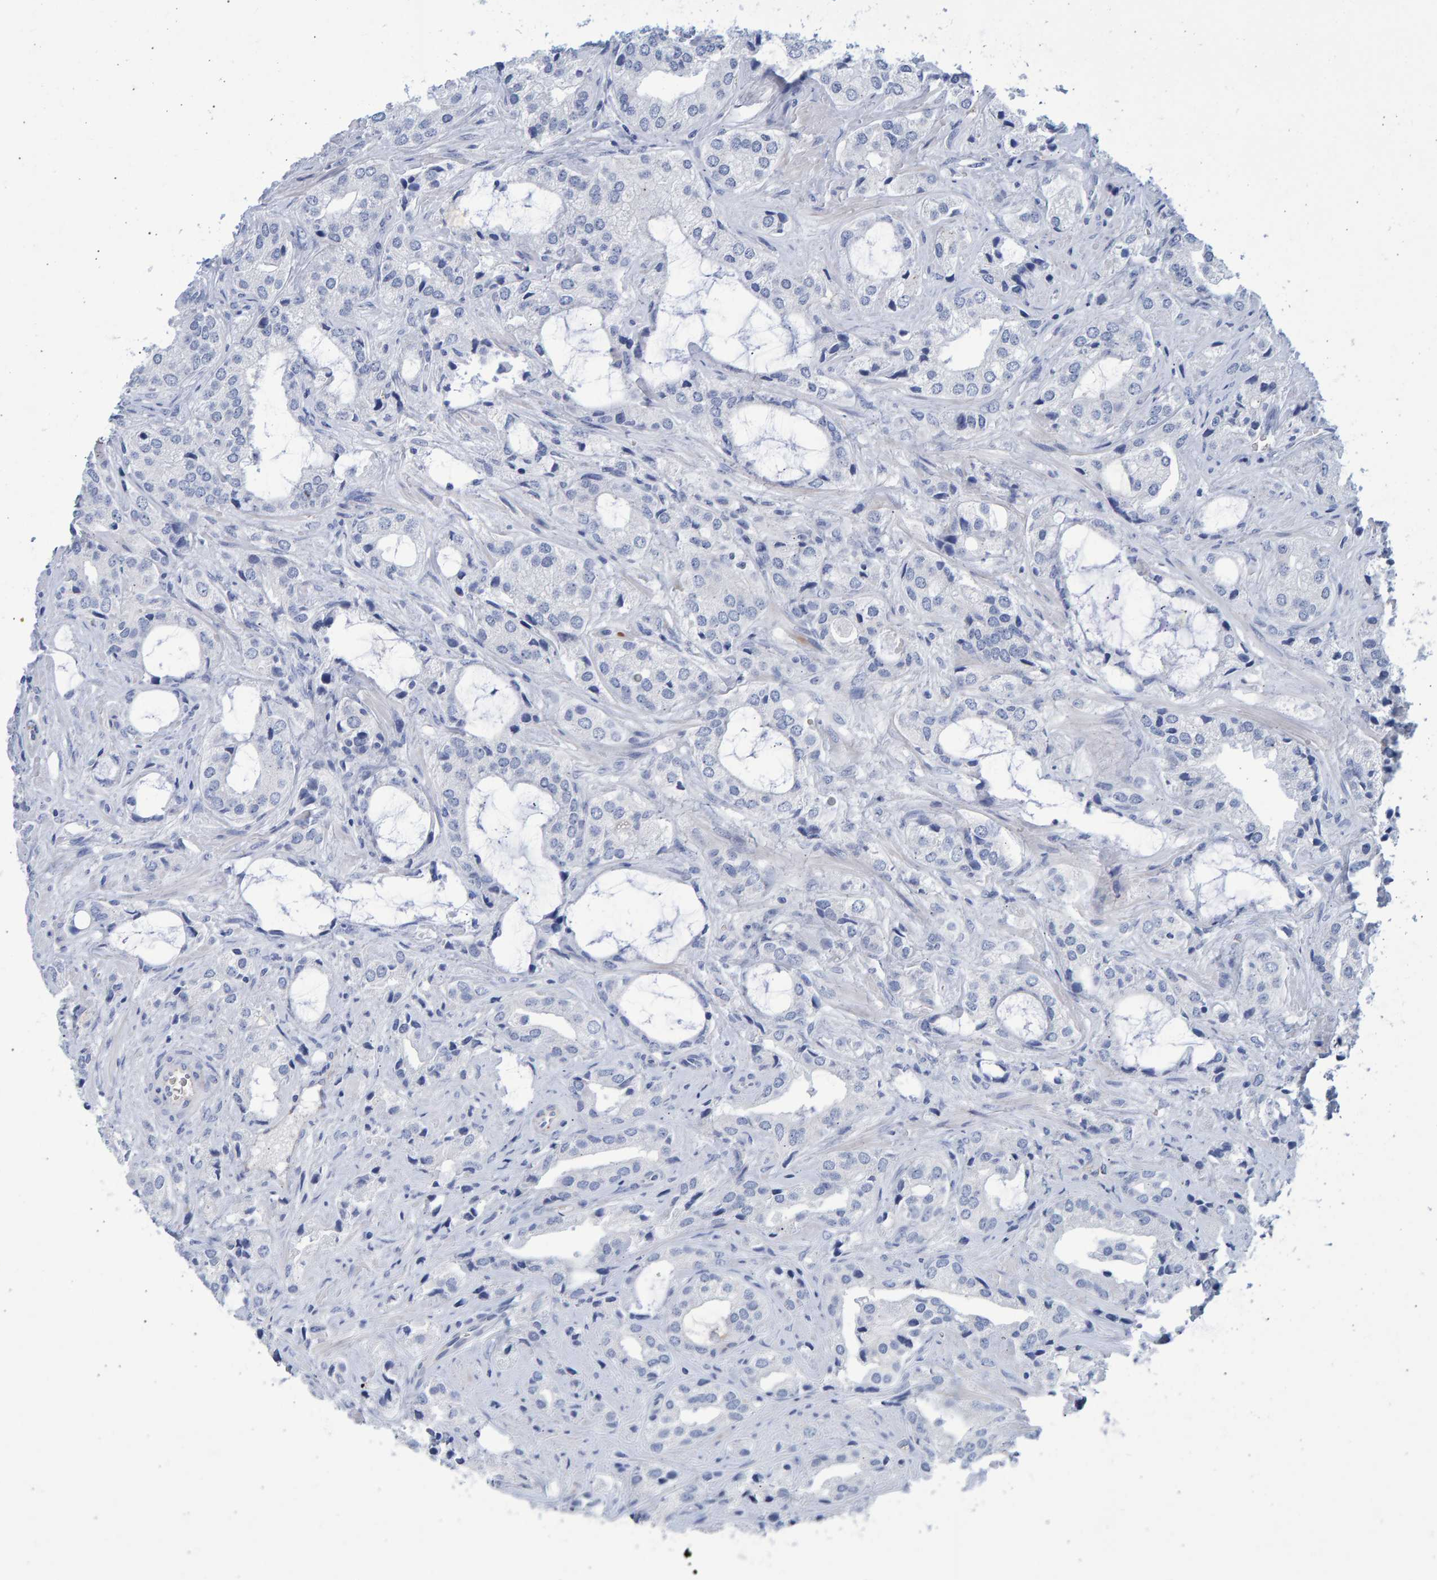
{"staining": {"intensity": "negative", "quantity": "none", "location": "none"}, "tissue": "prostate cancer", "cell_type": "Tumor cells", "image_type": "cancer", "snomed": [{"axis": "morphology", "description": "Adenocarcinoma, High grade"}, {"axis": "topography", "description": "Prostate"}], "caption": "This is an immunohistochemistry (IHC) photomicrograph of human prostate cancer. There is no expression in tumor cells.", "gene": "SLC34A3", "patient": {"sex": "male", "age": 66}}